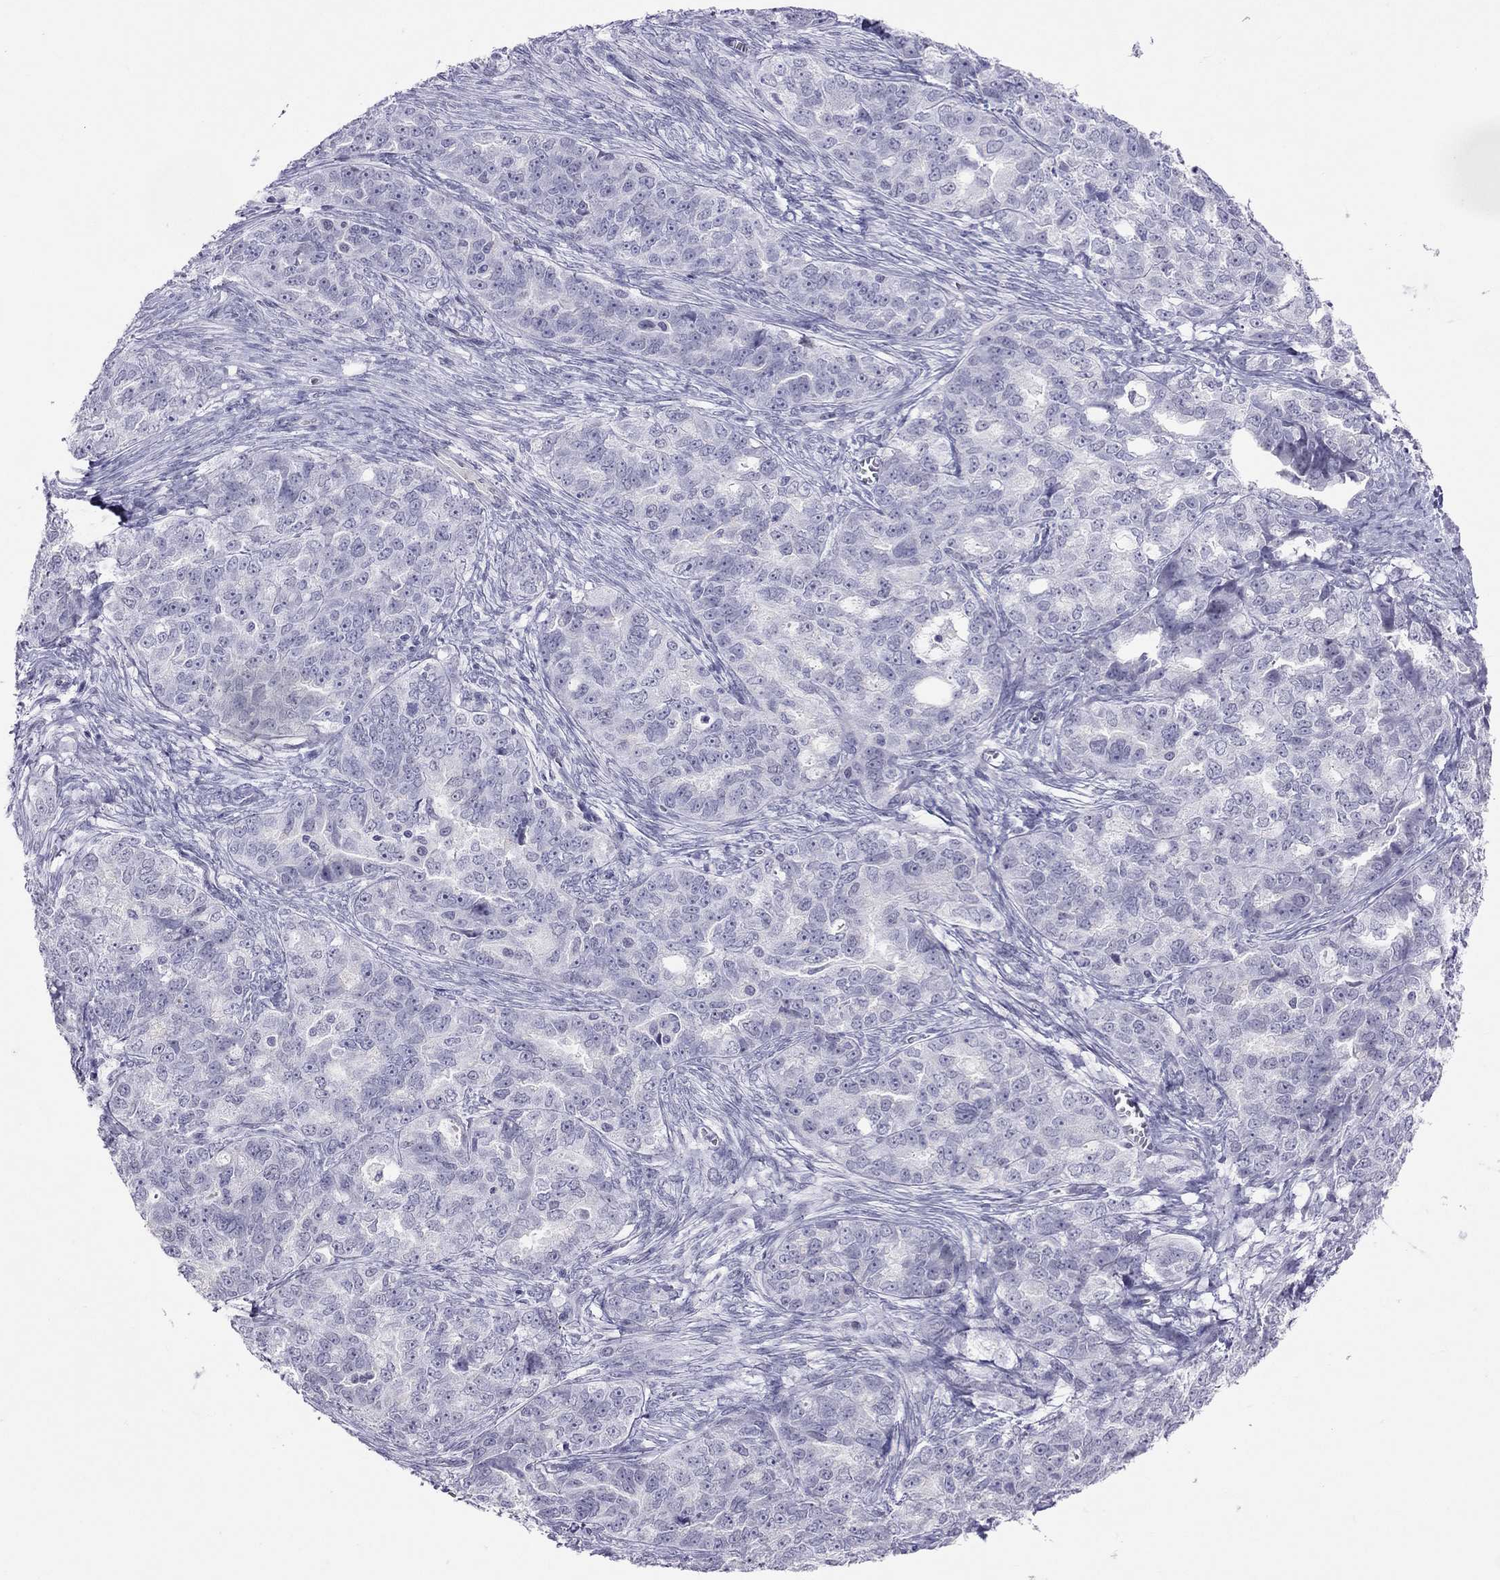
{"staining": {"intensity": "negative", "quantity": "none", "location": "none"}, "tissue": "ovarian cancer", "cell_type": "Tumor cells", "image_type": "cancer", "snomed": [{"axis": "morphology", "description": "Cystadenocarcinoma, serous, NOS"}, {"axis": "topography", "description": "Ovary"}], "caption": "Histopathology image shows no protein positivity in tumor cells of ovarian cancer (serous cystadenocarcinoma) tissue.", "gene": "JHY", "patient": {"sex": "female", "age": 51}}